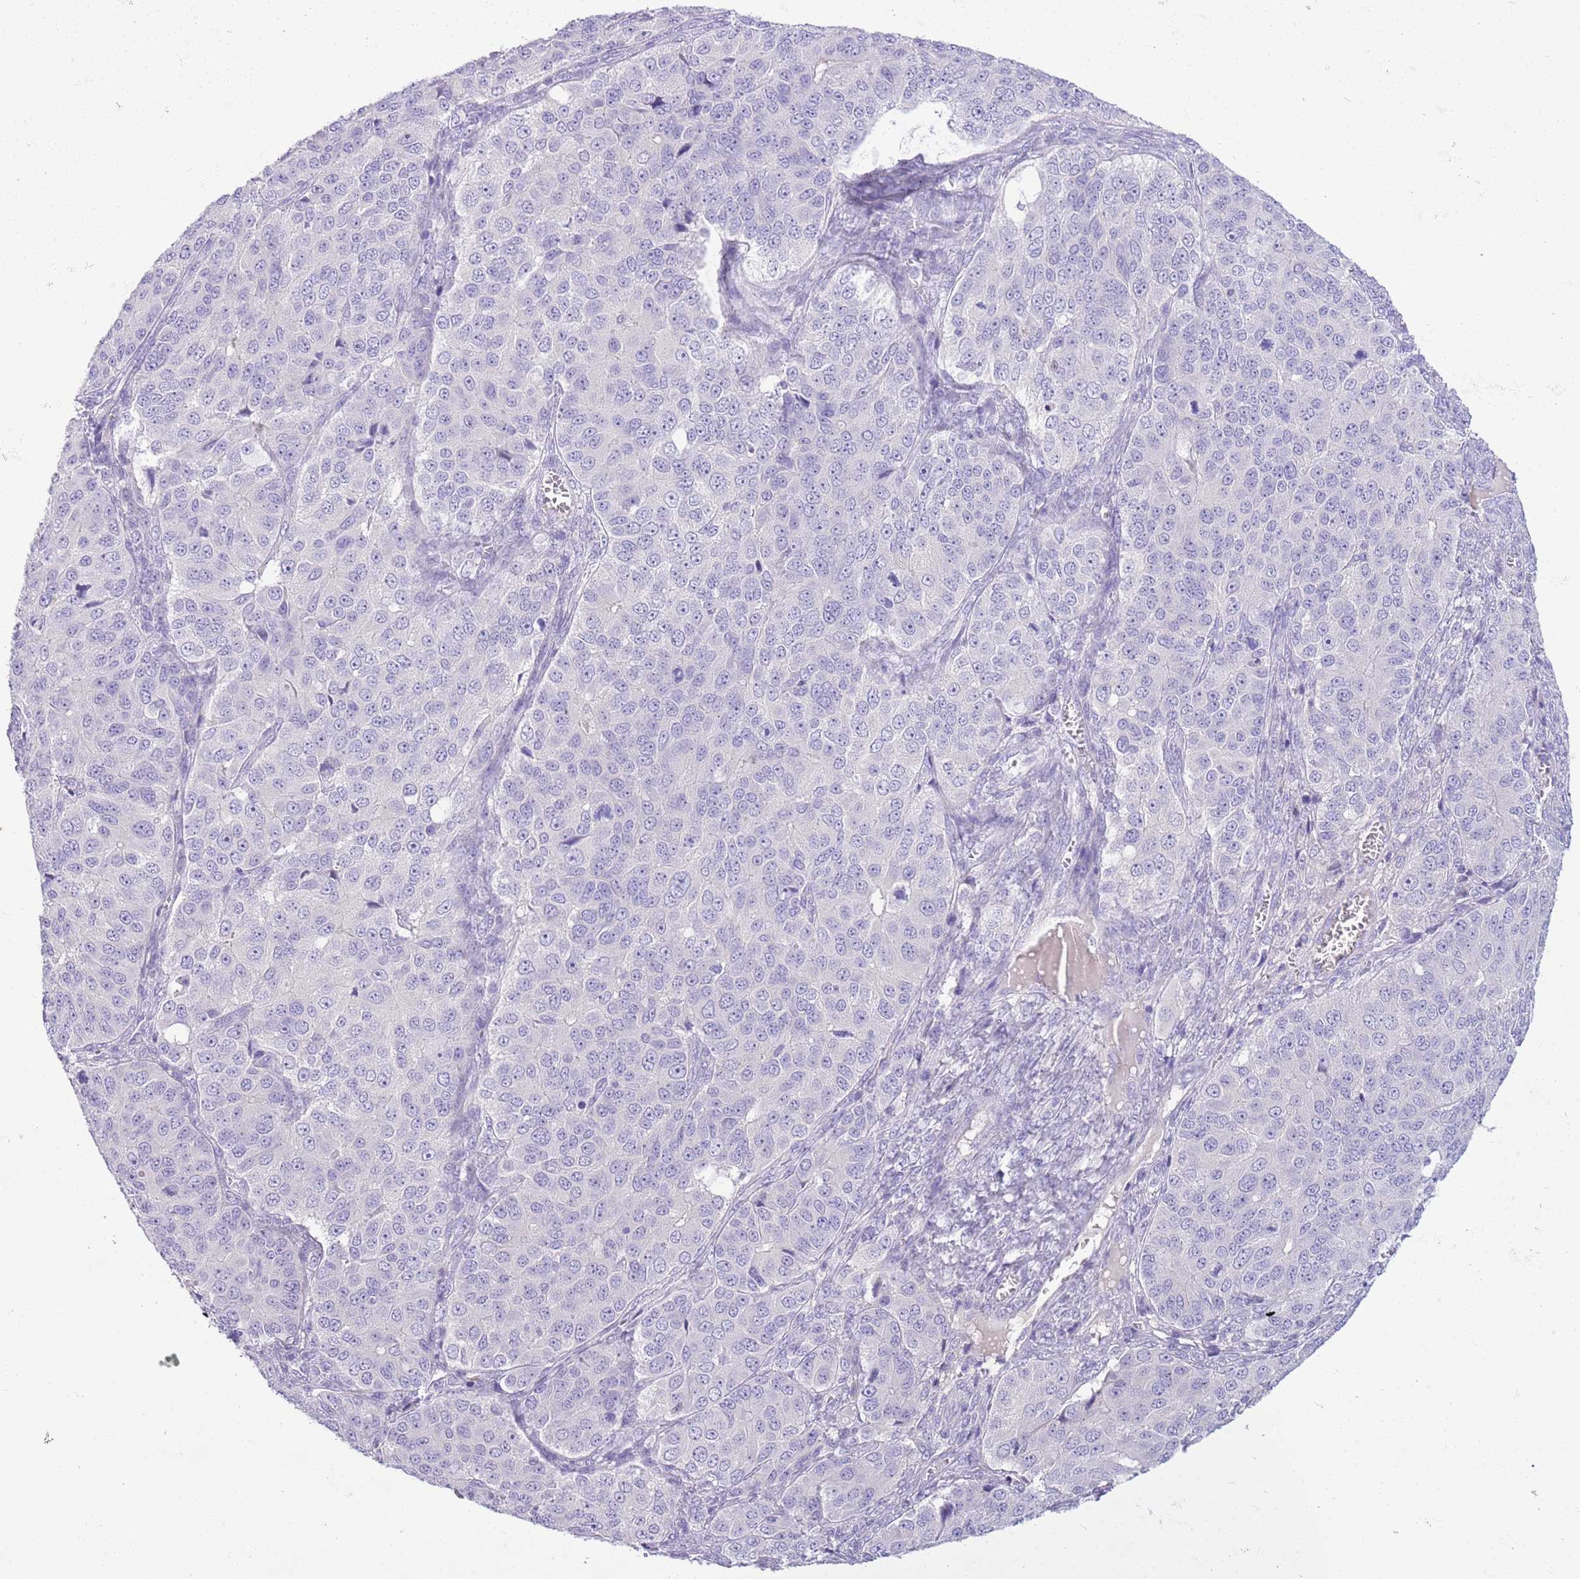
{"staining": {"intensity": "negative", "quantity": "none", "location": "none"}, "tissue": "ovarian cancer", "cell_type": "Tumor cells", "image_type": "cancer", "snomed": [{"axis": "morphology", "description": "Carcinoma, endometroid"}, {"axis": "topography", "description": "Ovary"}], "caption": "Human ovarian cancer (endometroid carcinoma) stained for a protein using immunohistochemistry shows no staining in tumor cells.", "gene": "TOX2", "patient": {"sex": "female", "age": 51}}